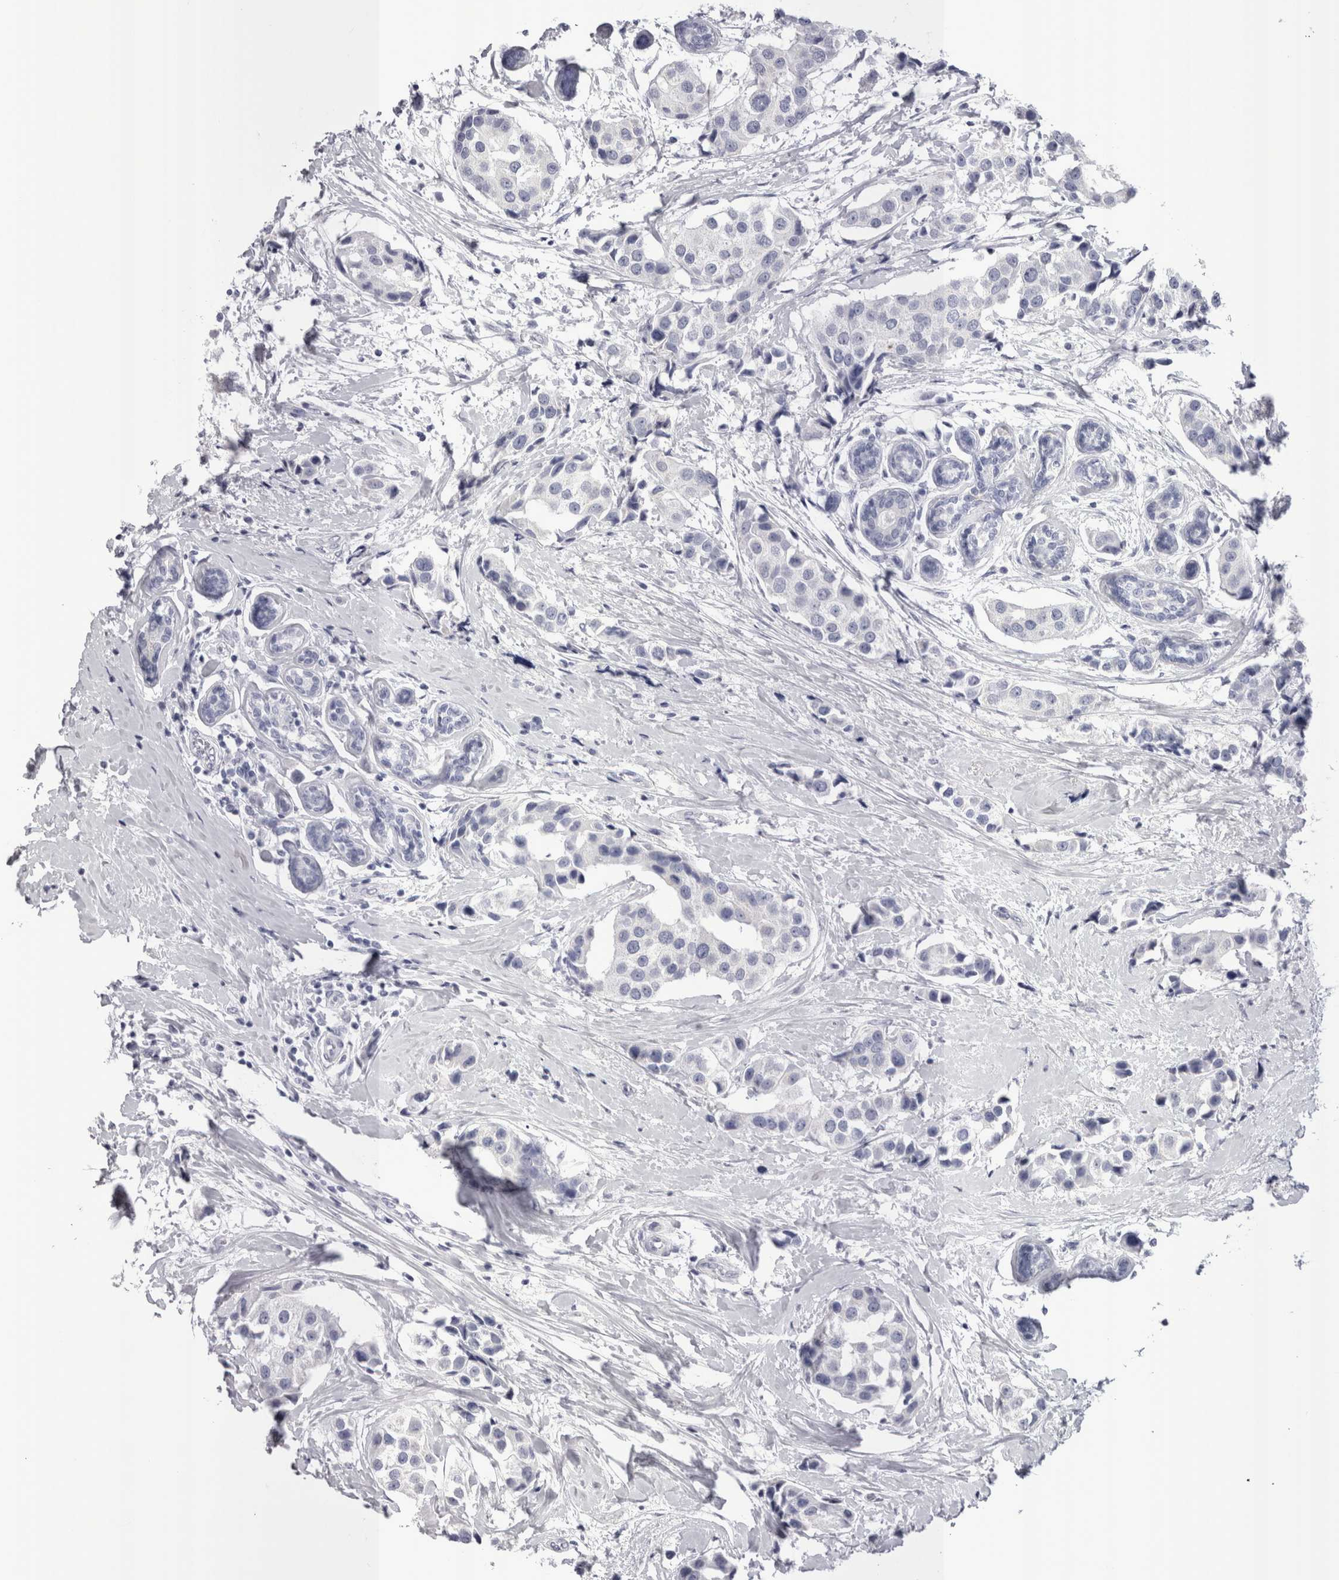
{"staining": {"intensity": "negative", "quantity": "none", "location": "none"}, "tissue": "breast cancer", "cell_type": "Tumor cells", "image_type": "cancer", "snomed": [{"axis": "morphology", "description": "Normal tissue, NOS"}, {"axis": "morphology", "description": "Duct carcinoma"}, {"axis": "topography", "description": "Breast"}], "caption": "Immunohistochemical staining of human breast cancer (intraductal carcinoma) exhibits no significant staining in tumor cells.", "gene": "PWP2", "patient": {"sex": "female", "age": 39}}